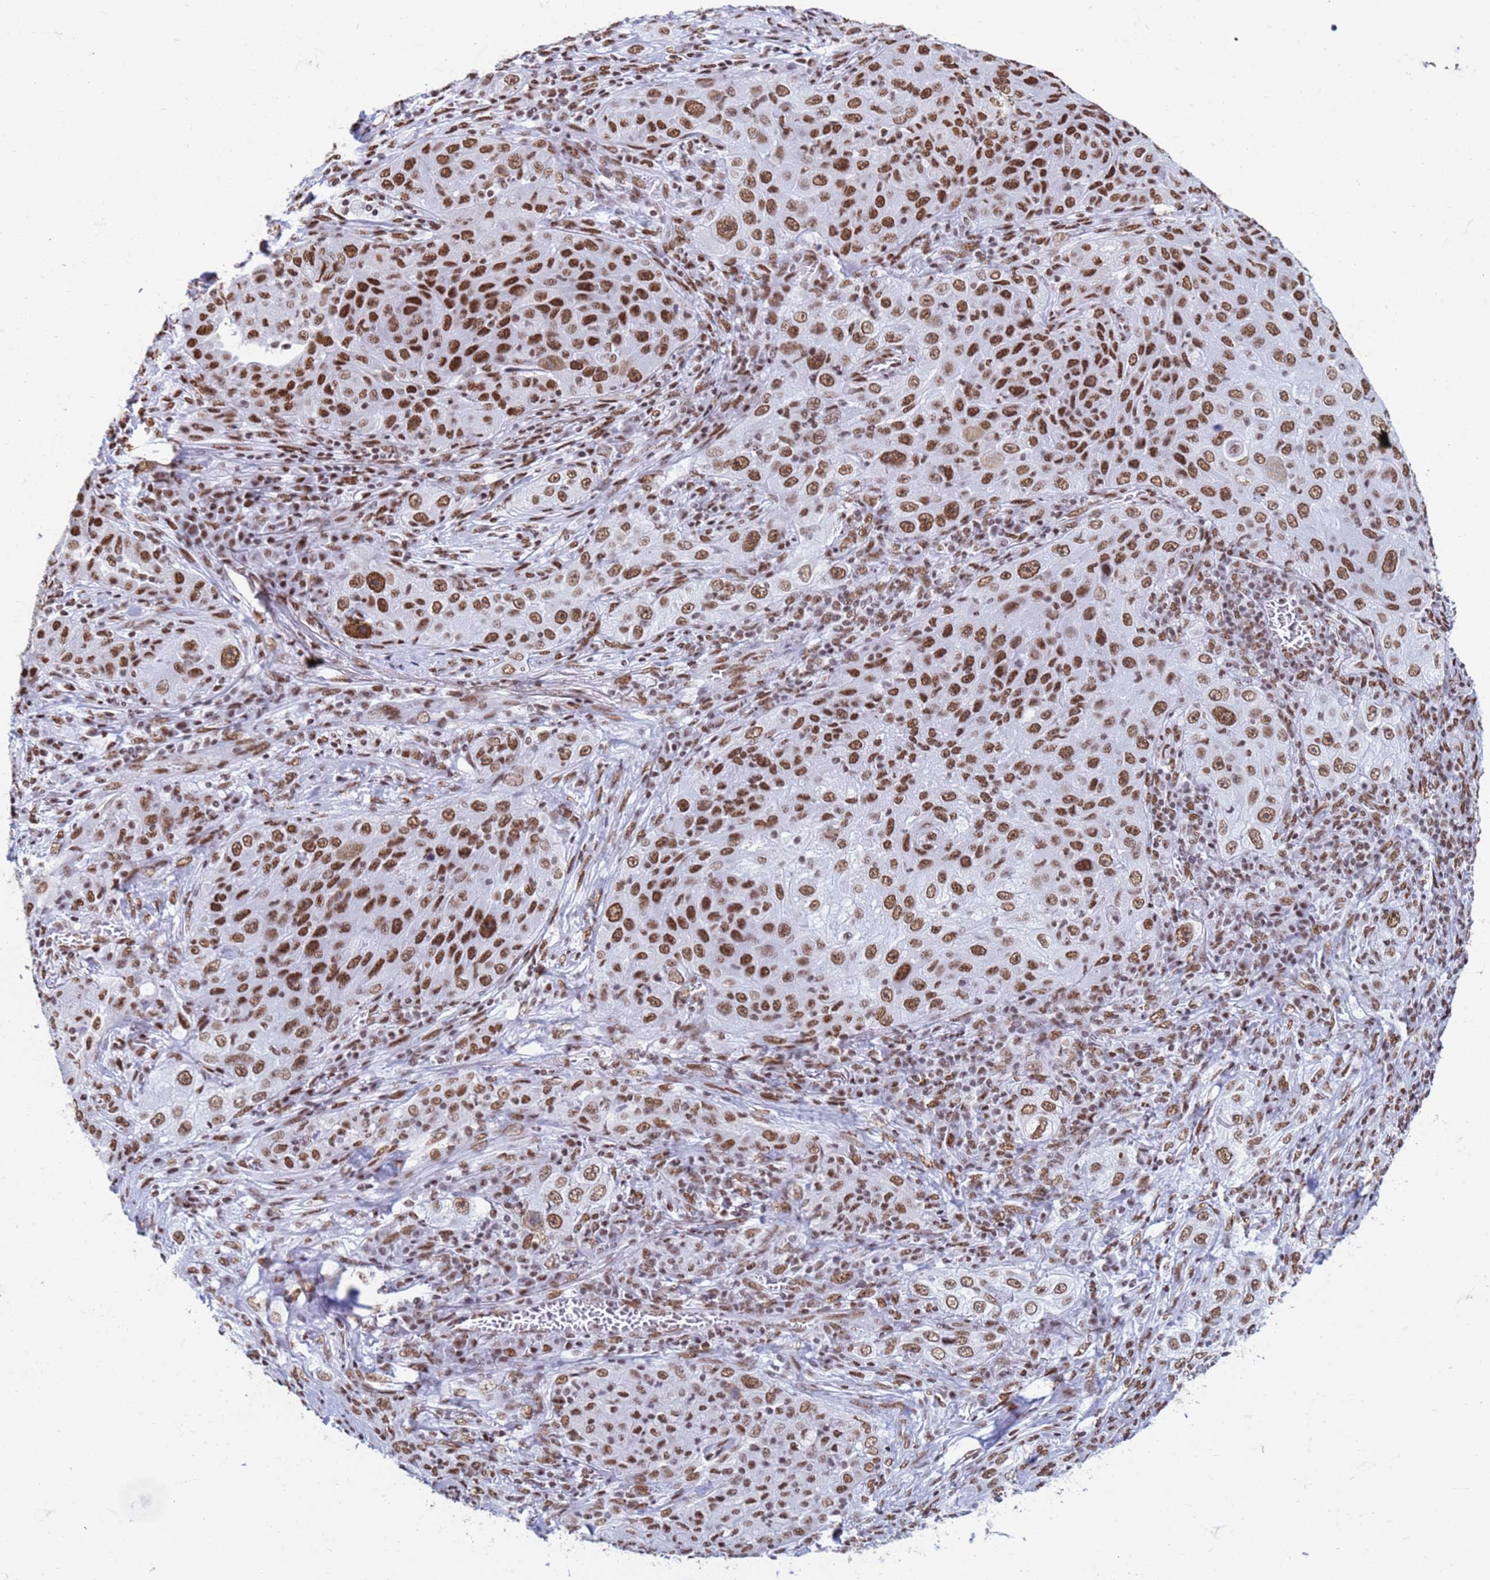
{"staining": {"intensity": "strong", "quantity": ">75%", "location": "nuclear"}, "tissue": "lung cancer", "cell_type": "Tumor cells", "image_type": "cancer", "snomed": [{"axis": "morphology", "description": "Squamous cell carcinoma, NOS"}, {"axis": "topography", "description": "Lung"}], "caption": "Lung squamous cell carcinoma stained for a protein (brown) reveals strong nuclear positive staining in approximately >75% of tumor cells.", "gene": "FAM170B", "patient": {"sex": "female", "age": 69}}